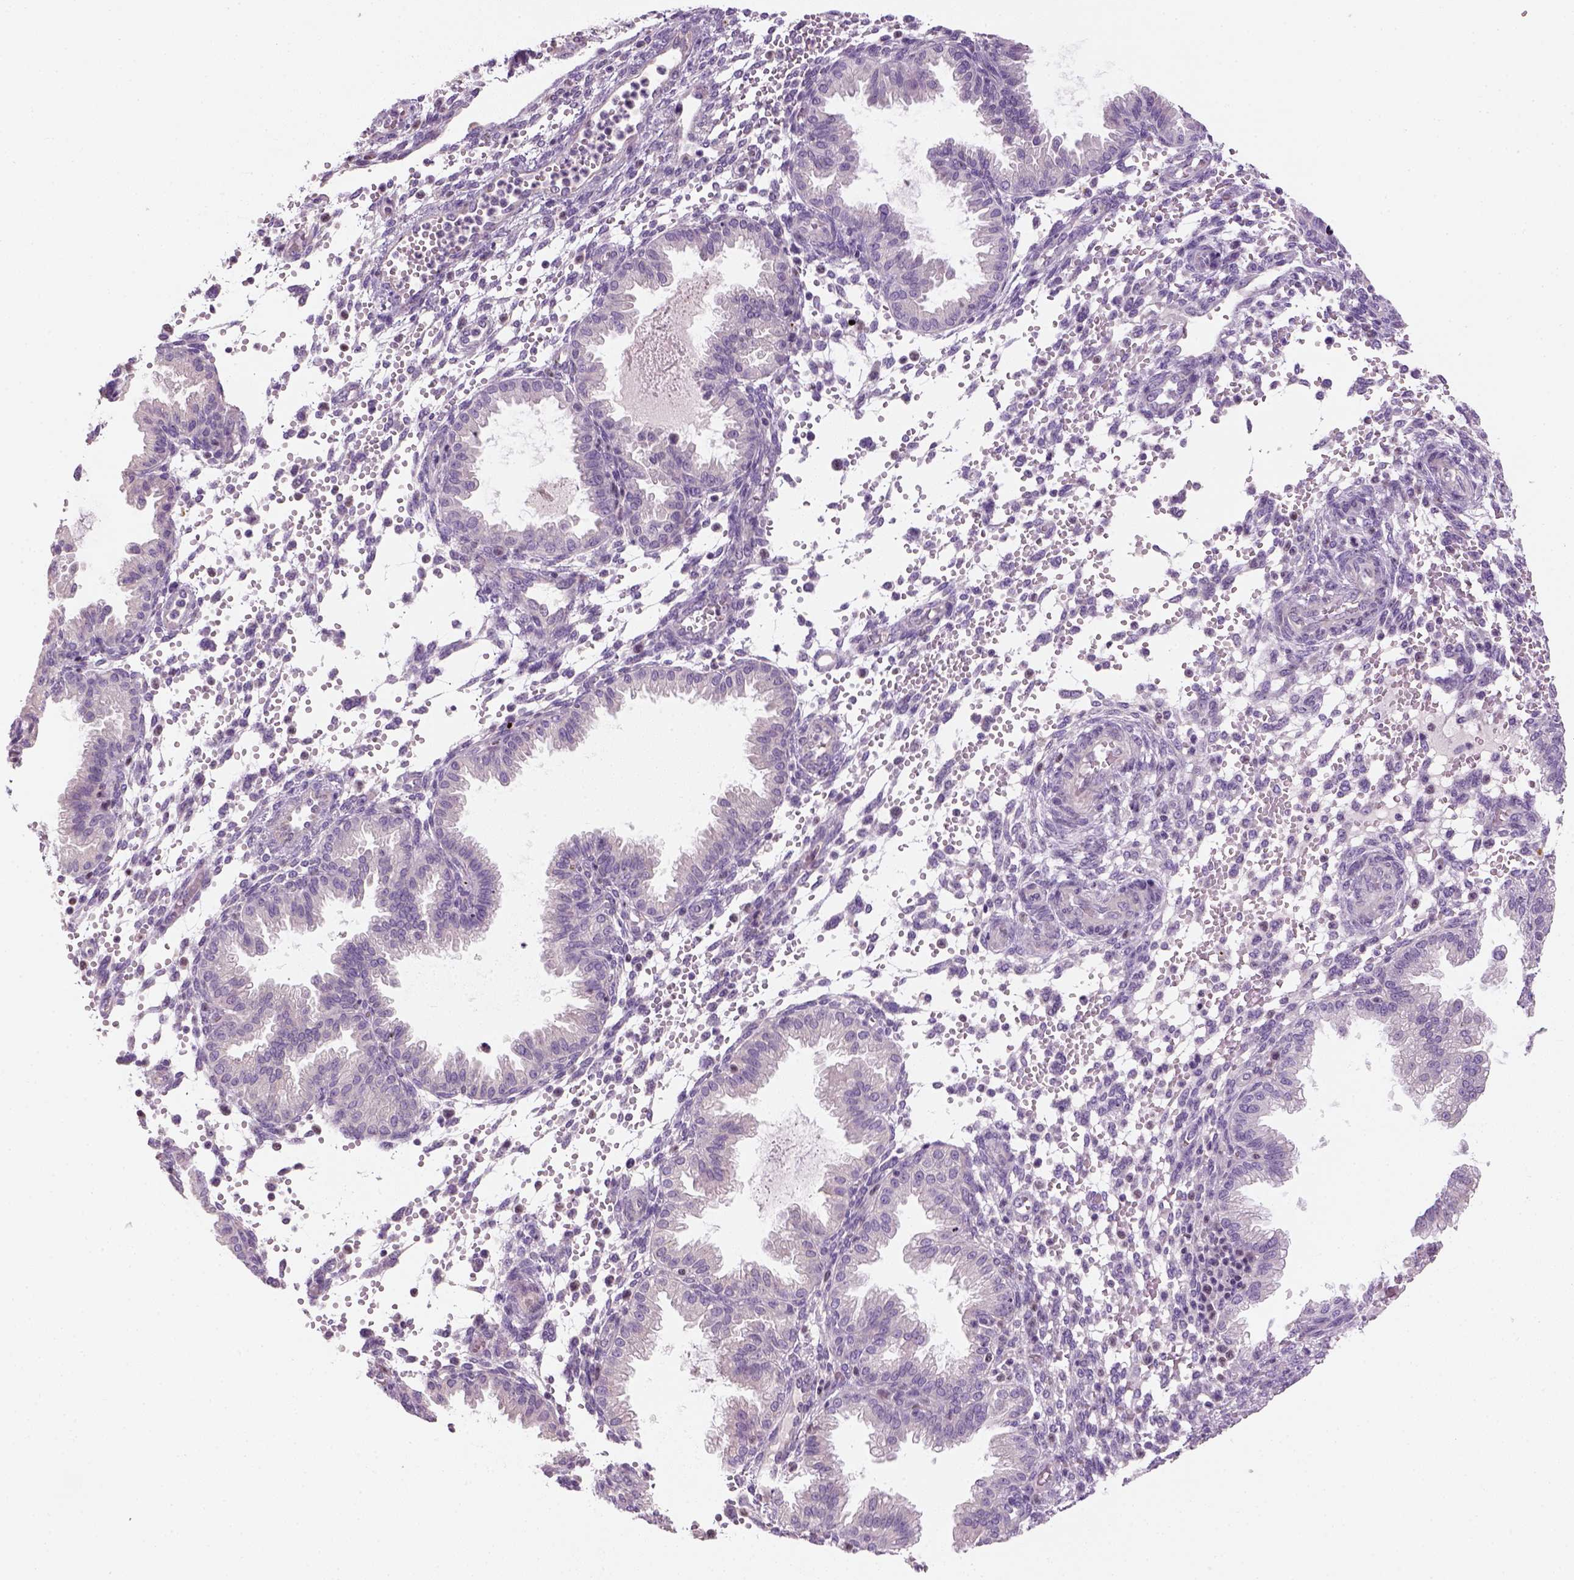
{"staining": {"intensity": "negative", "quantity": "none", "location": "none"}, "tissue": "endometrium", "cell_type": "Cells in endometrial stroma", "image_type": "normal", "snomed": [{"axis": "morphology", "description": "Normal tissue, NOS"}, {"axis": "topography", "description": "Endometrium"}], "caption": "Cells in endometrial stroma show no significant positivity in benign endometrium. (Immunohistochemistry (ihc), brightfield microscopy, high magnification).", "gene": "NUDT6", "patient": {"sex": "female", "age": 33}}